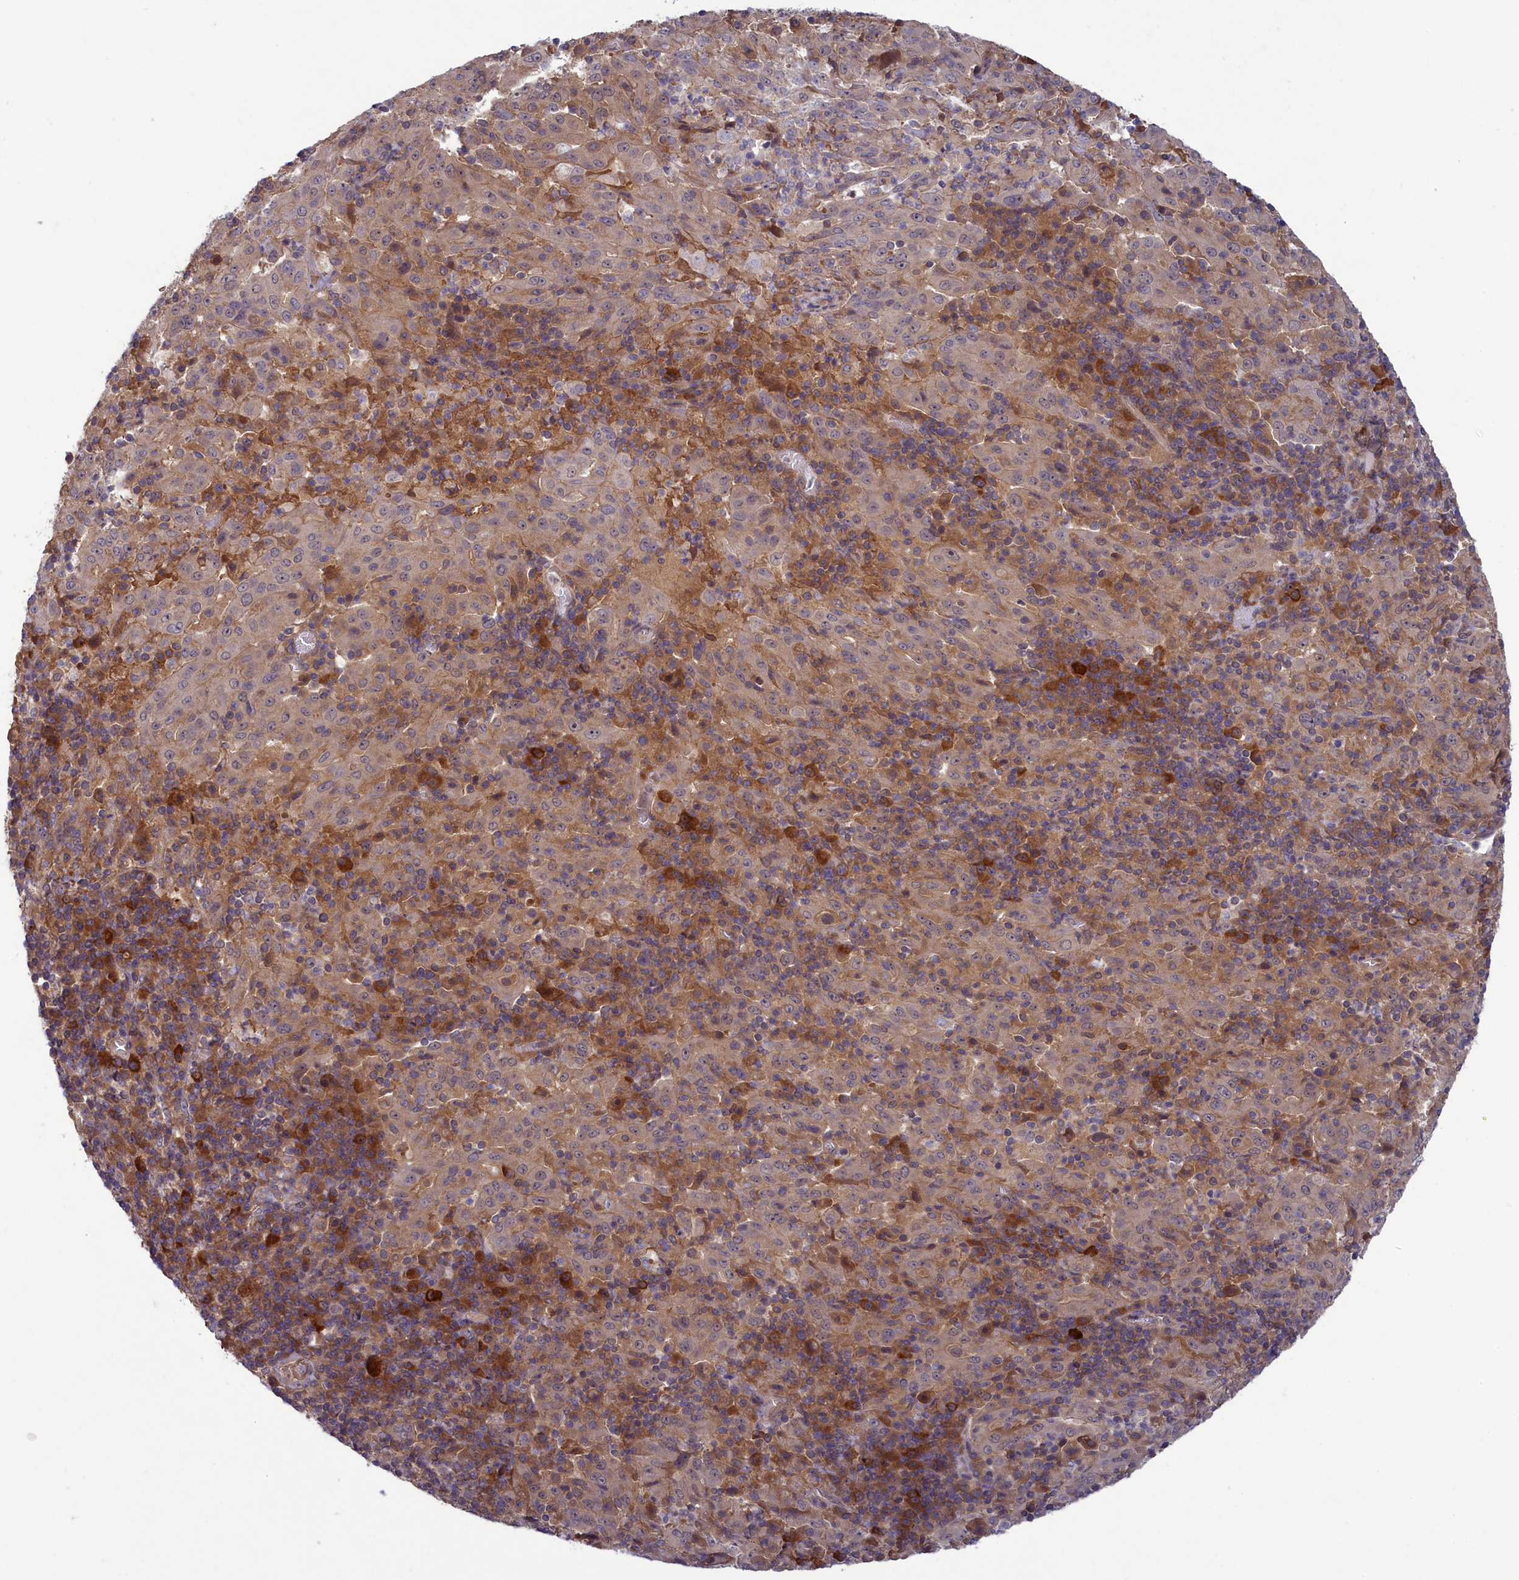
{"staining": {"intensity": "weak", "quantity": ">75%", "location": "cytoplasmic/membranous"}, "tissue": "pancreatic cancer", "cell_type": "Tumor cells", "image_type": "cancer", "snomed": [{"axis": "morphology", "description": "Adenocarcinoma, NOS"}, {"axis": "topography", "description": "Pancreas"}], "caption": "The image exhibits a brown stain indicating the presence of a protein in the cytoplasmic/membranous of tumor cells in pancreatic cancer.", "gene": "NUBP1", "patient": {"sex": "male", "age": 63}}